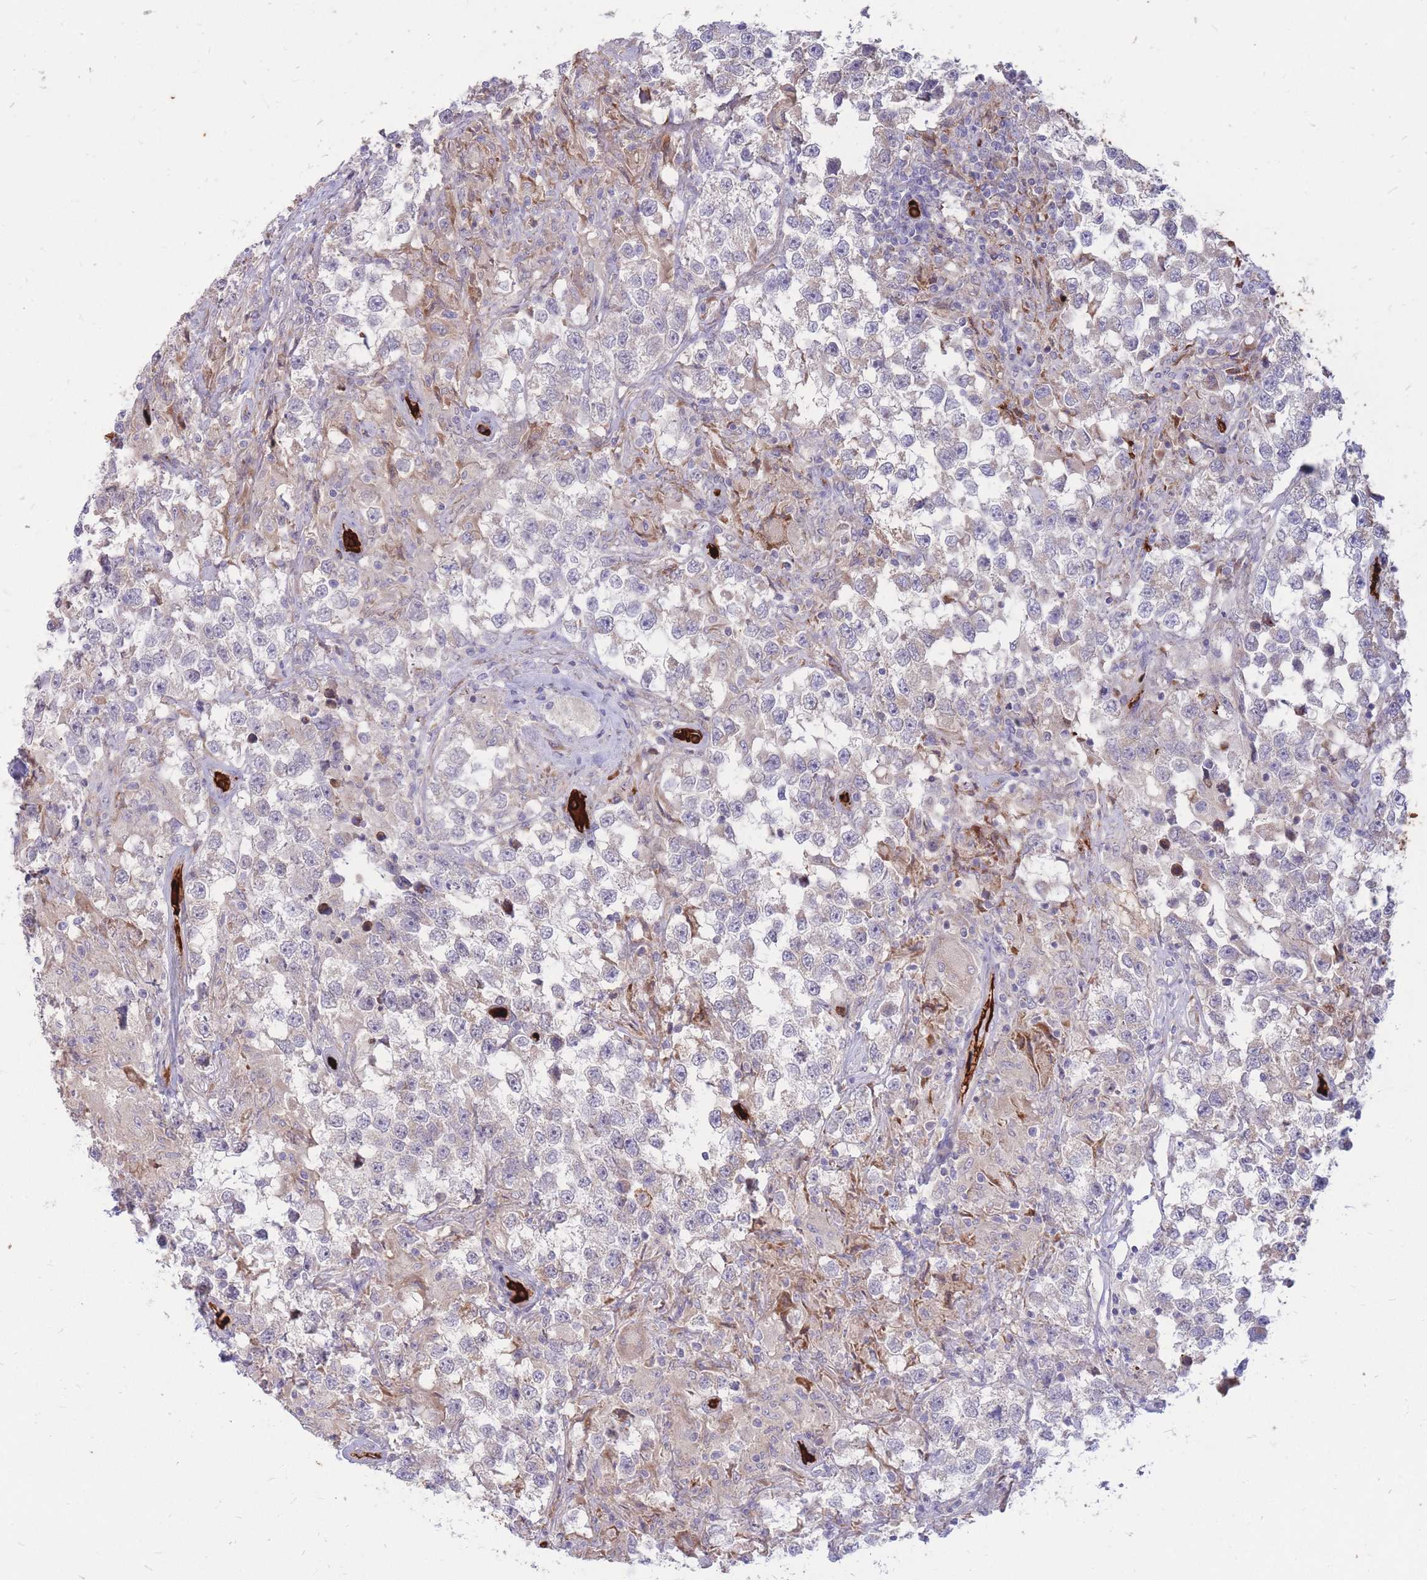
{"staining": {"intensity": "negative", "quantity": "none", "location": "none"}, "tissue": "testis cancer", "cell_type": "Tumor cells", "image_type": "cancer", "snomed": [{"axis": "morphology", "description": "Seminoma, NOS"}, {"axis": "topography", "description": "Testis"}], "caption": "Human testis seminoma stained for a protein using IHC shows no staining in tumor cells.", "gene": "ATP10D", "patient": {"sex": "male", "age": 46}}